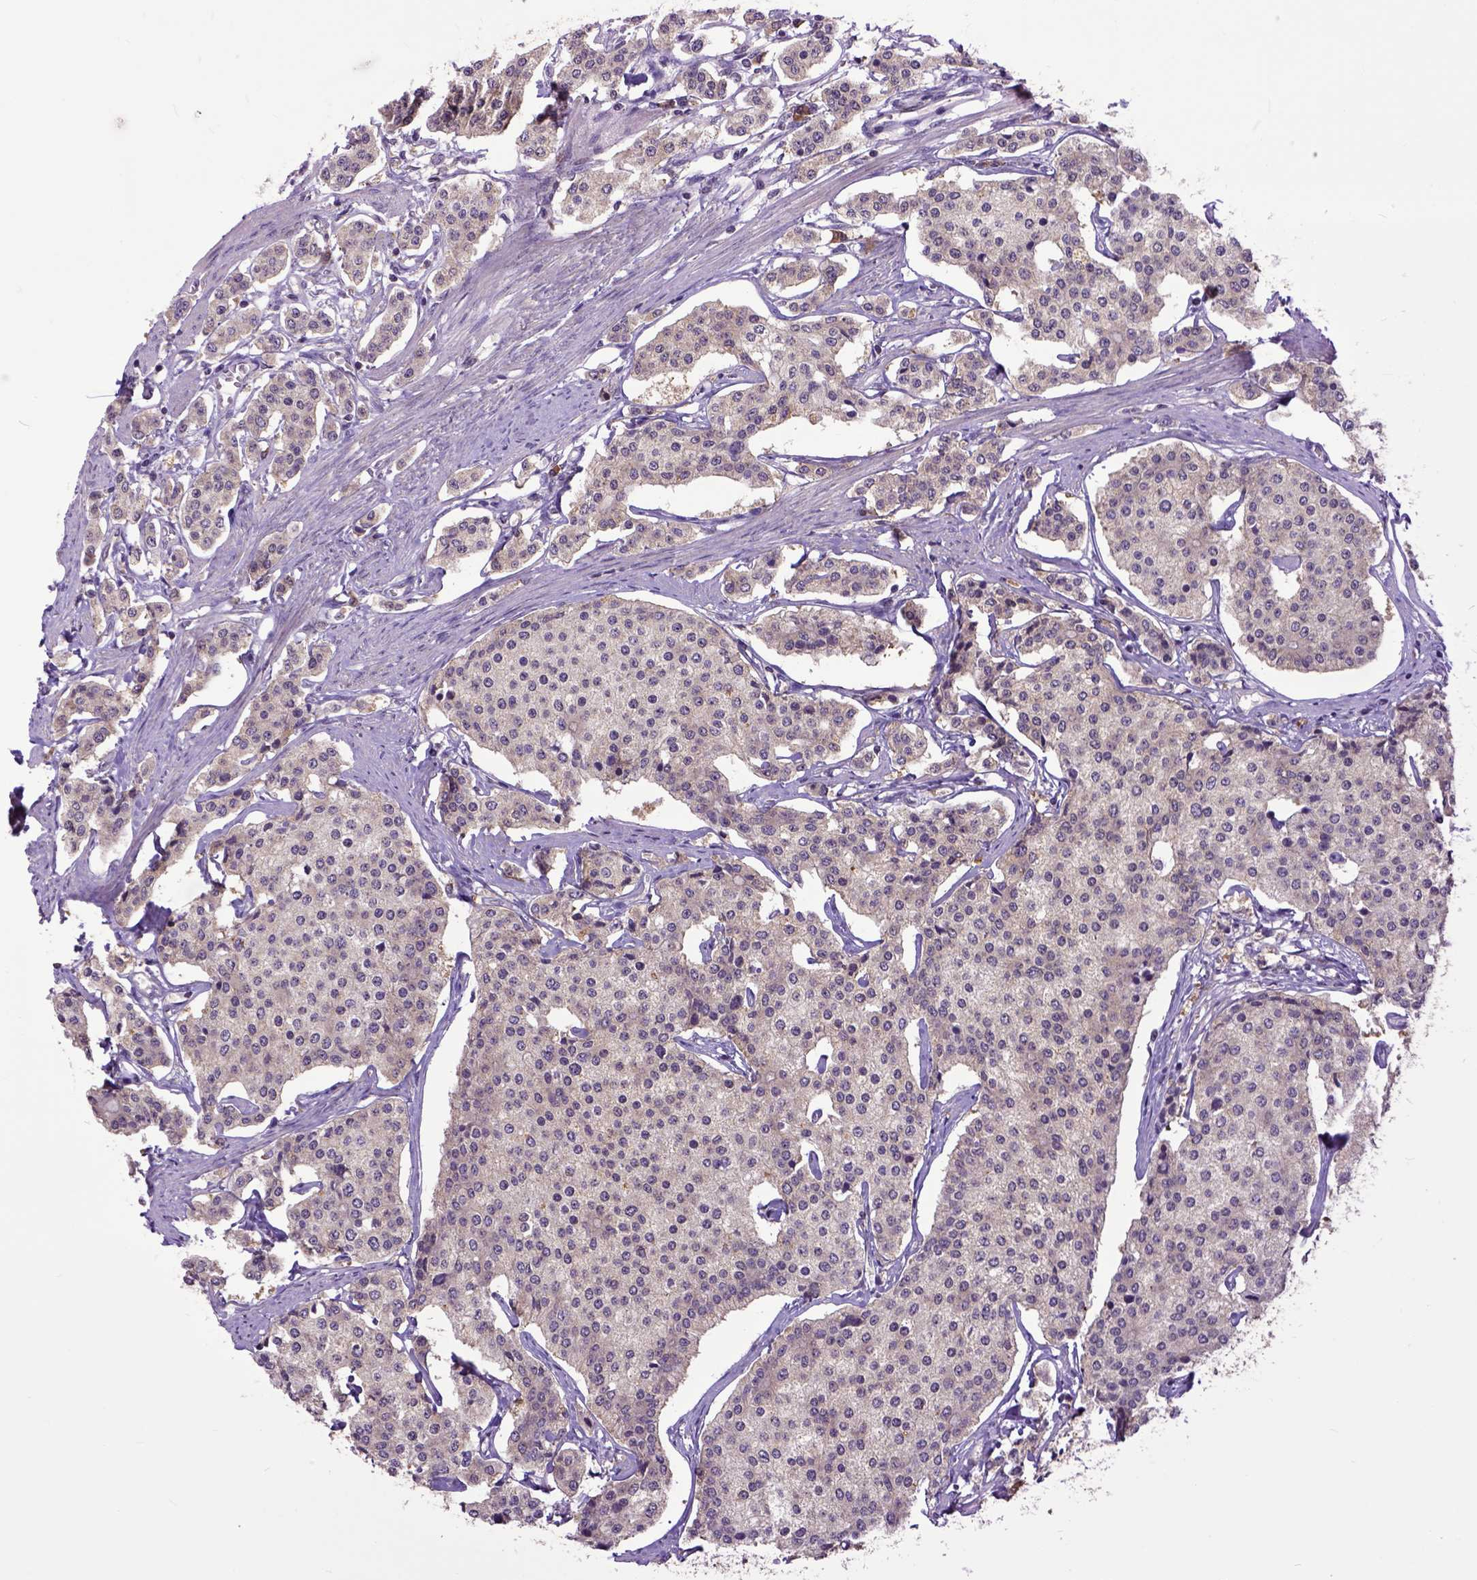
{"staining": {"intensity": "weak", "quantity": "25%-75%", "location": "cytoplasmic/membranous"}, "tissue": "carcinoid", "cell_type": "Tumor cells", "image_type": "cancer", "snomed": [{"axis": "morphology", "description": "Carcinoid, malignant, NOS"}, {"axis": "topography", "description": "Small intestine"}], "caption": "Immunohistochemical staining of human malignant carcinoid demonstrates weak cytoplasmic/membranous protein staining in about 25%-75% of tumor cells.", "gene": "ARL1", "patient": {"sex": "female", "age": 65}}